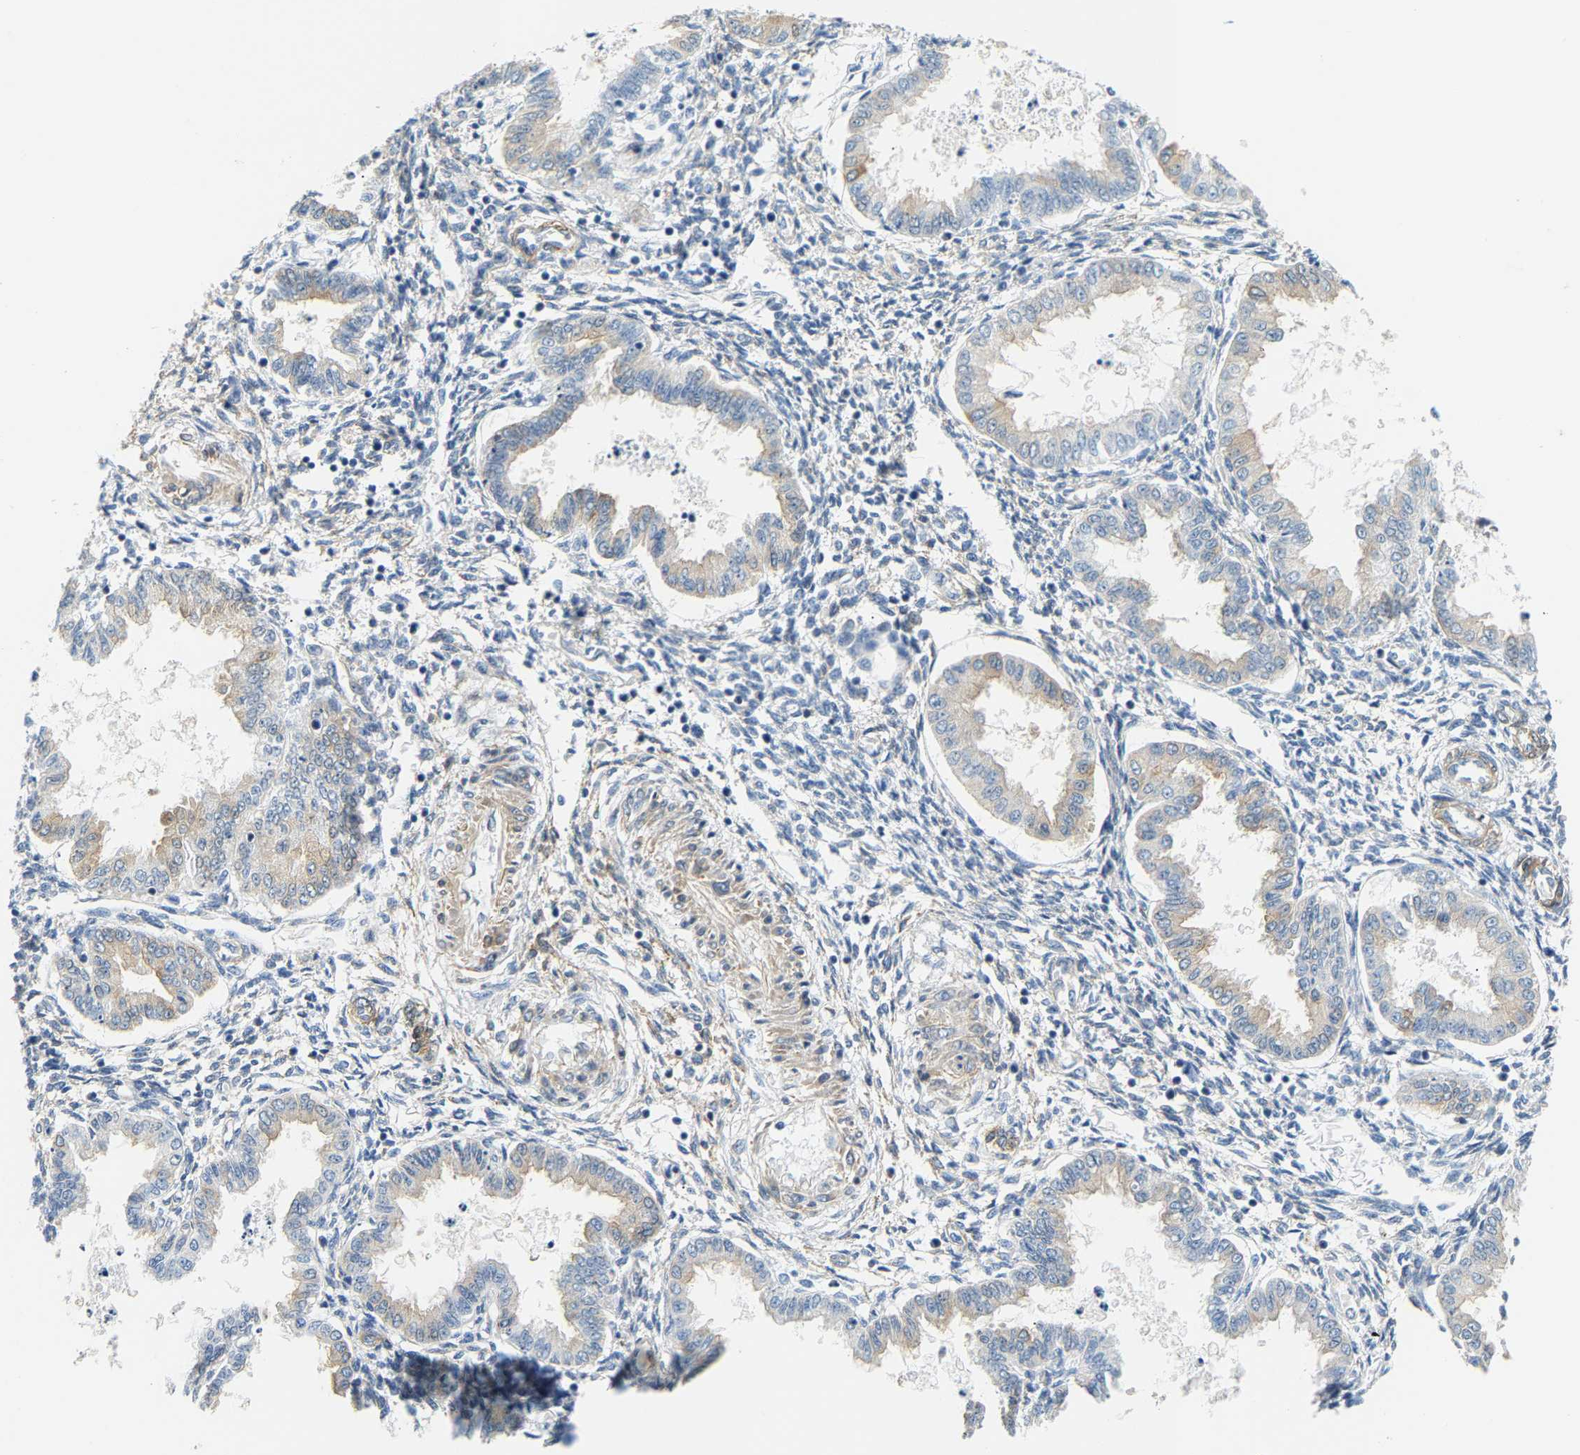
{"staining": {"intensity": "weak", "quantity": "<25%", "location": "cytoplasmic/membranous"}, "tissue": "endometrium", "cell_type": "Cells in endometrial stroma", "image_type": "normal", "snomed": [{"axis": "morphology", "description": "Normal tissue, NOS"}, {"axis": "topography", "description": "Endometrium"}], "caption": "Immunohistochemistry (IHC) image of benign endometrium: human endometrium stained with DAB exhibits no significant protein staining in cells in endometrial stroma. (Brightfield microscopy of DAB immunohistochemistry at high magnification).", "gene": "PAWR", "patient": {"sex": "female", "age": 33}}